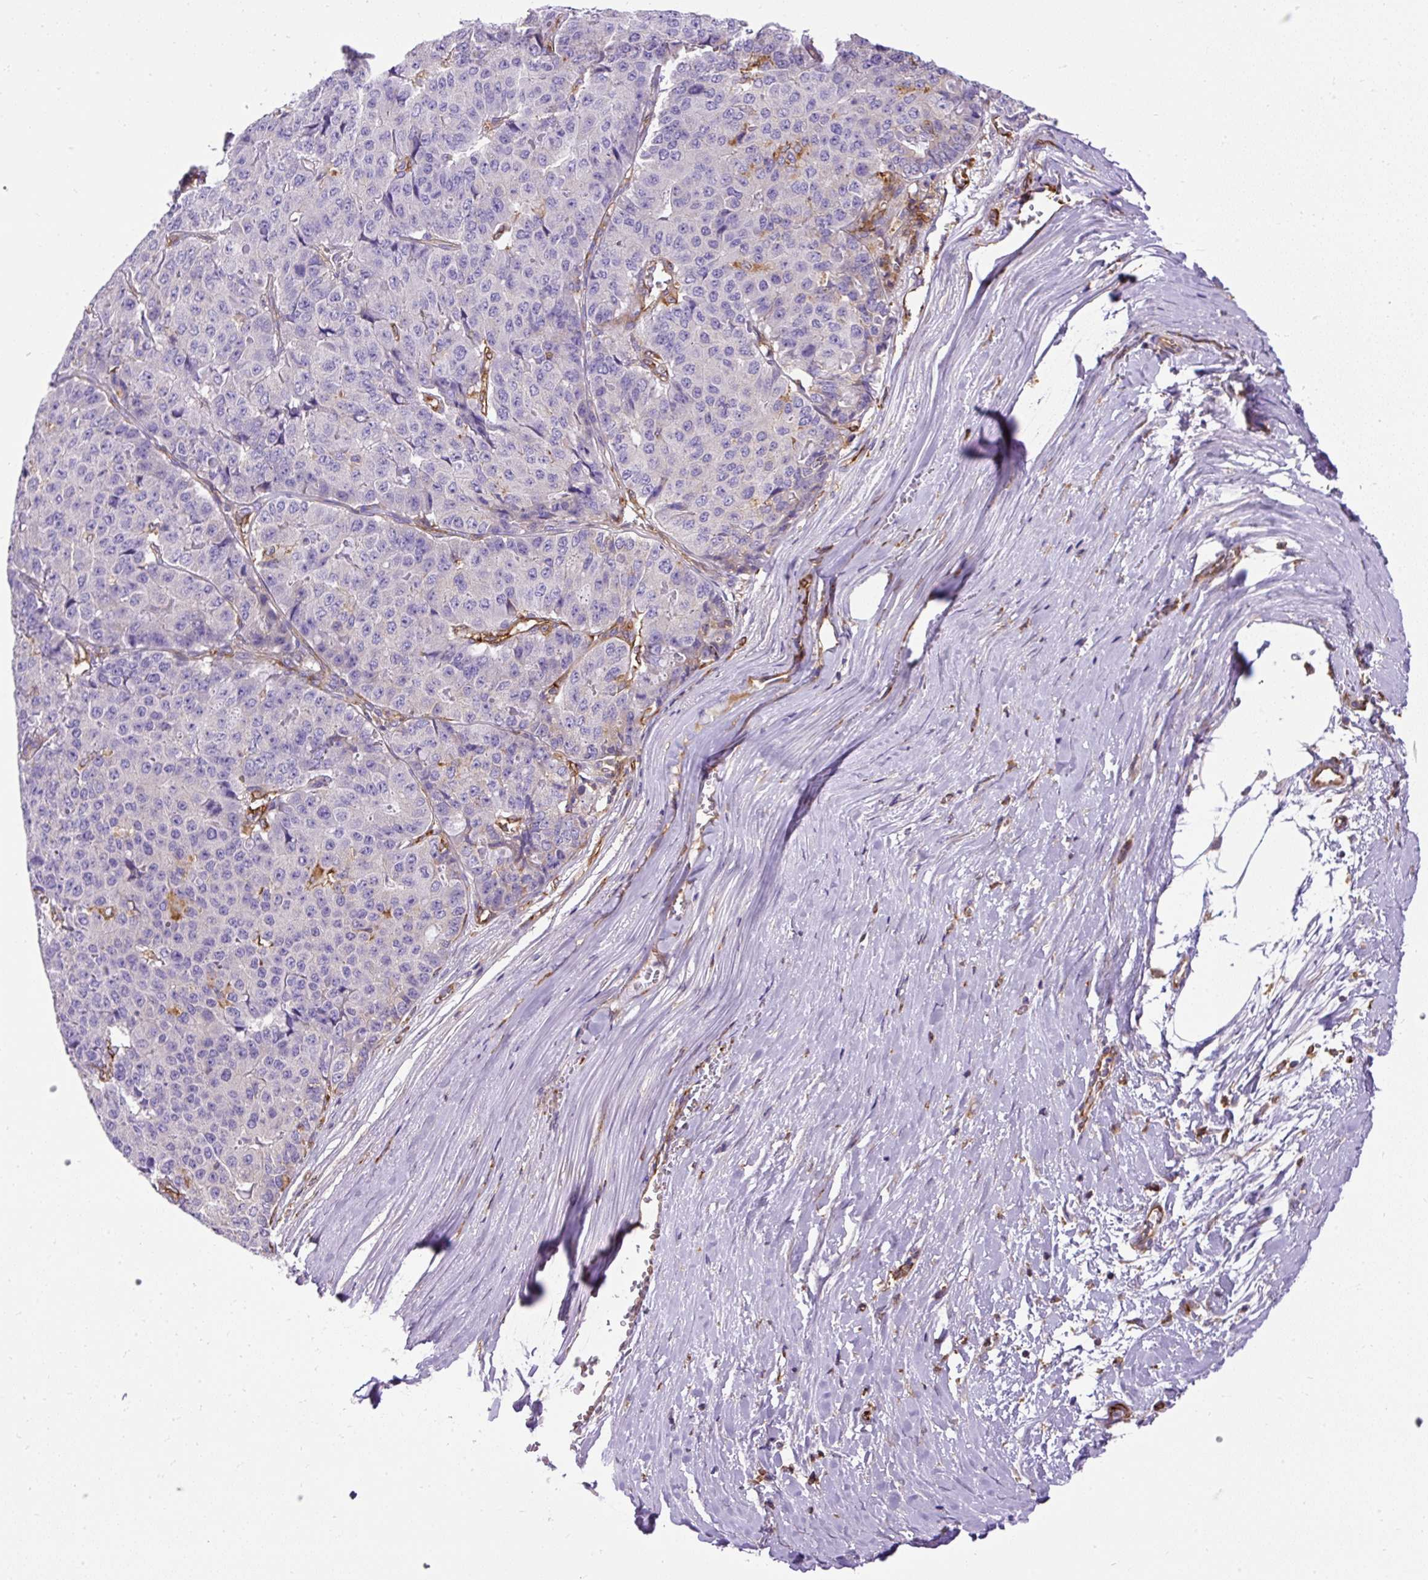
{"staining": {"intensity": "negative", "quantity": "none", "location": "none"}, "tissue": "pancreatic cancer", "cell_type": "Tumor cells", "image_type": "cancer", "snomed": [{"axis": "morphology", "description": "Adenocarcinoma, NOS"}, {"axis": "topography", "description": "Pancreas"}], "caption": "Immunohistochemistry (IHC) of human pancreatic adenocarcinoma shows no staining in tumor cells.", "gene": "MAP1S", "patient": {"sex": "male", "age": 50}}